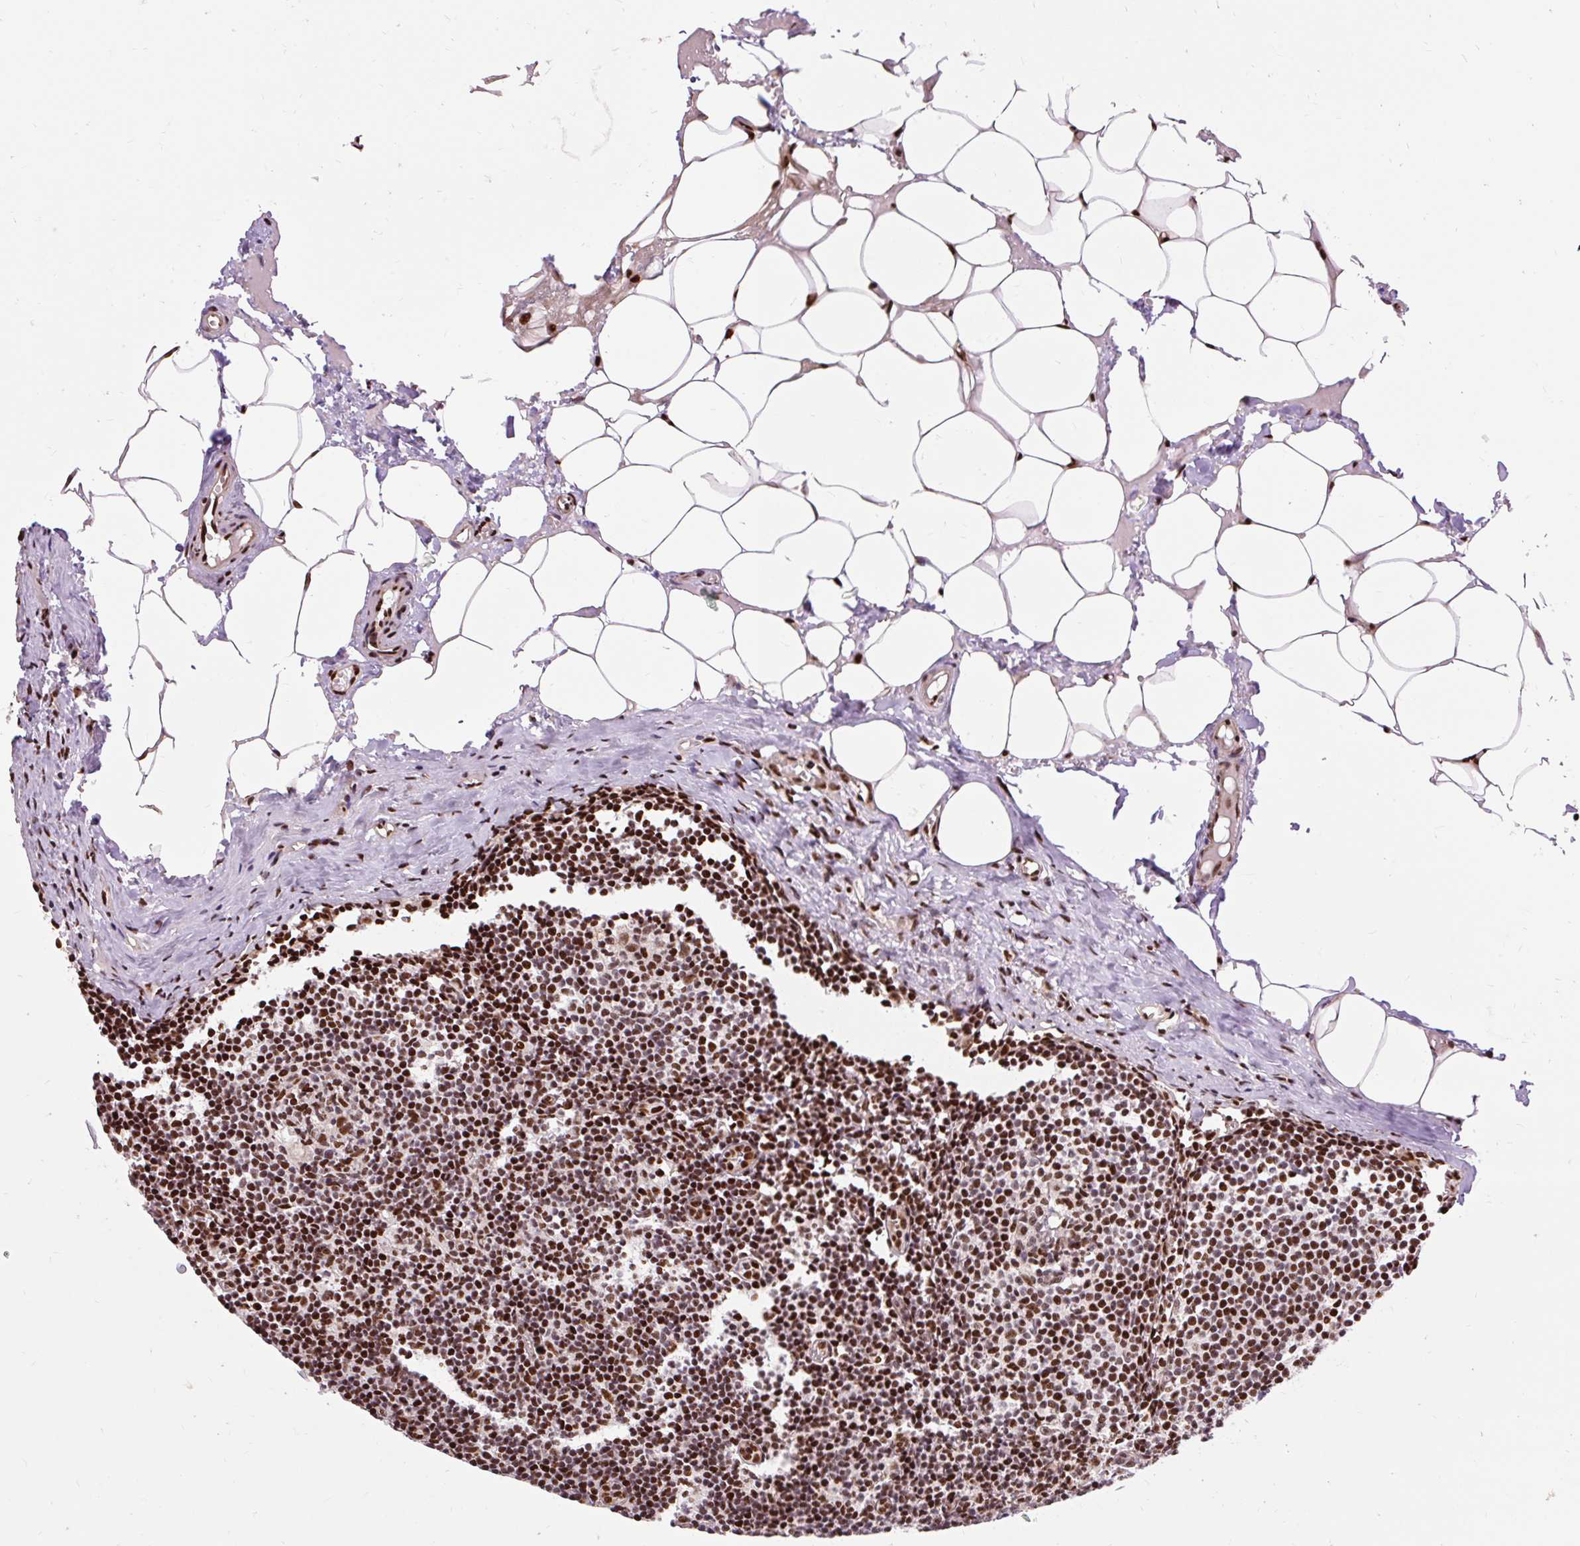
{"staining": {"intensity": "strong", "quantity": ">75%", "location": "nuclear"}, "tissue": "lymph node", "cell_type": "Germinal center cells", "image_type": "normal", "snomed": [{"axis": "morphology", "description": "Normal tissue, NOS"}, {"axis": "topography", "description": "Lymph node"}], "caption": "A high-resolution micrograph shows immunohistochemistry staining of benign lymph node, which reveals strong nuclear staining in about >75% of germinal center cells.", "gene": "MECOM", "patient": {"sex": "male", "age": 49}}